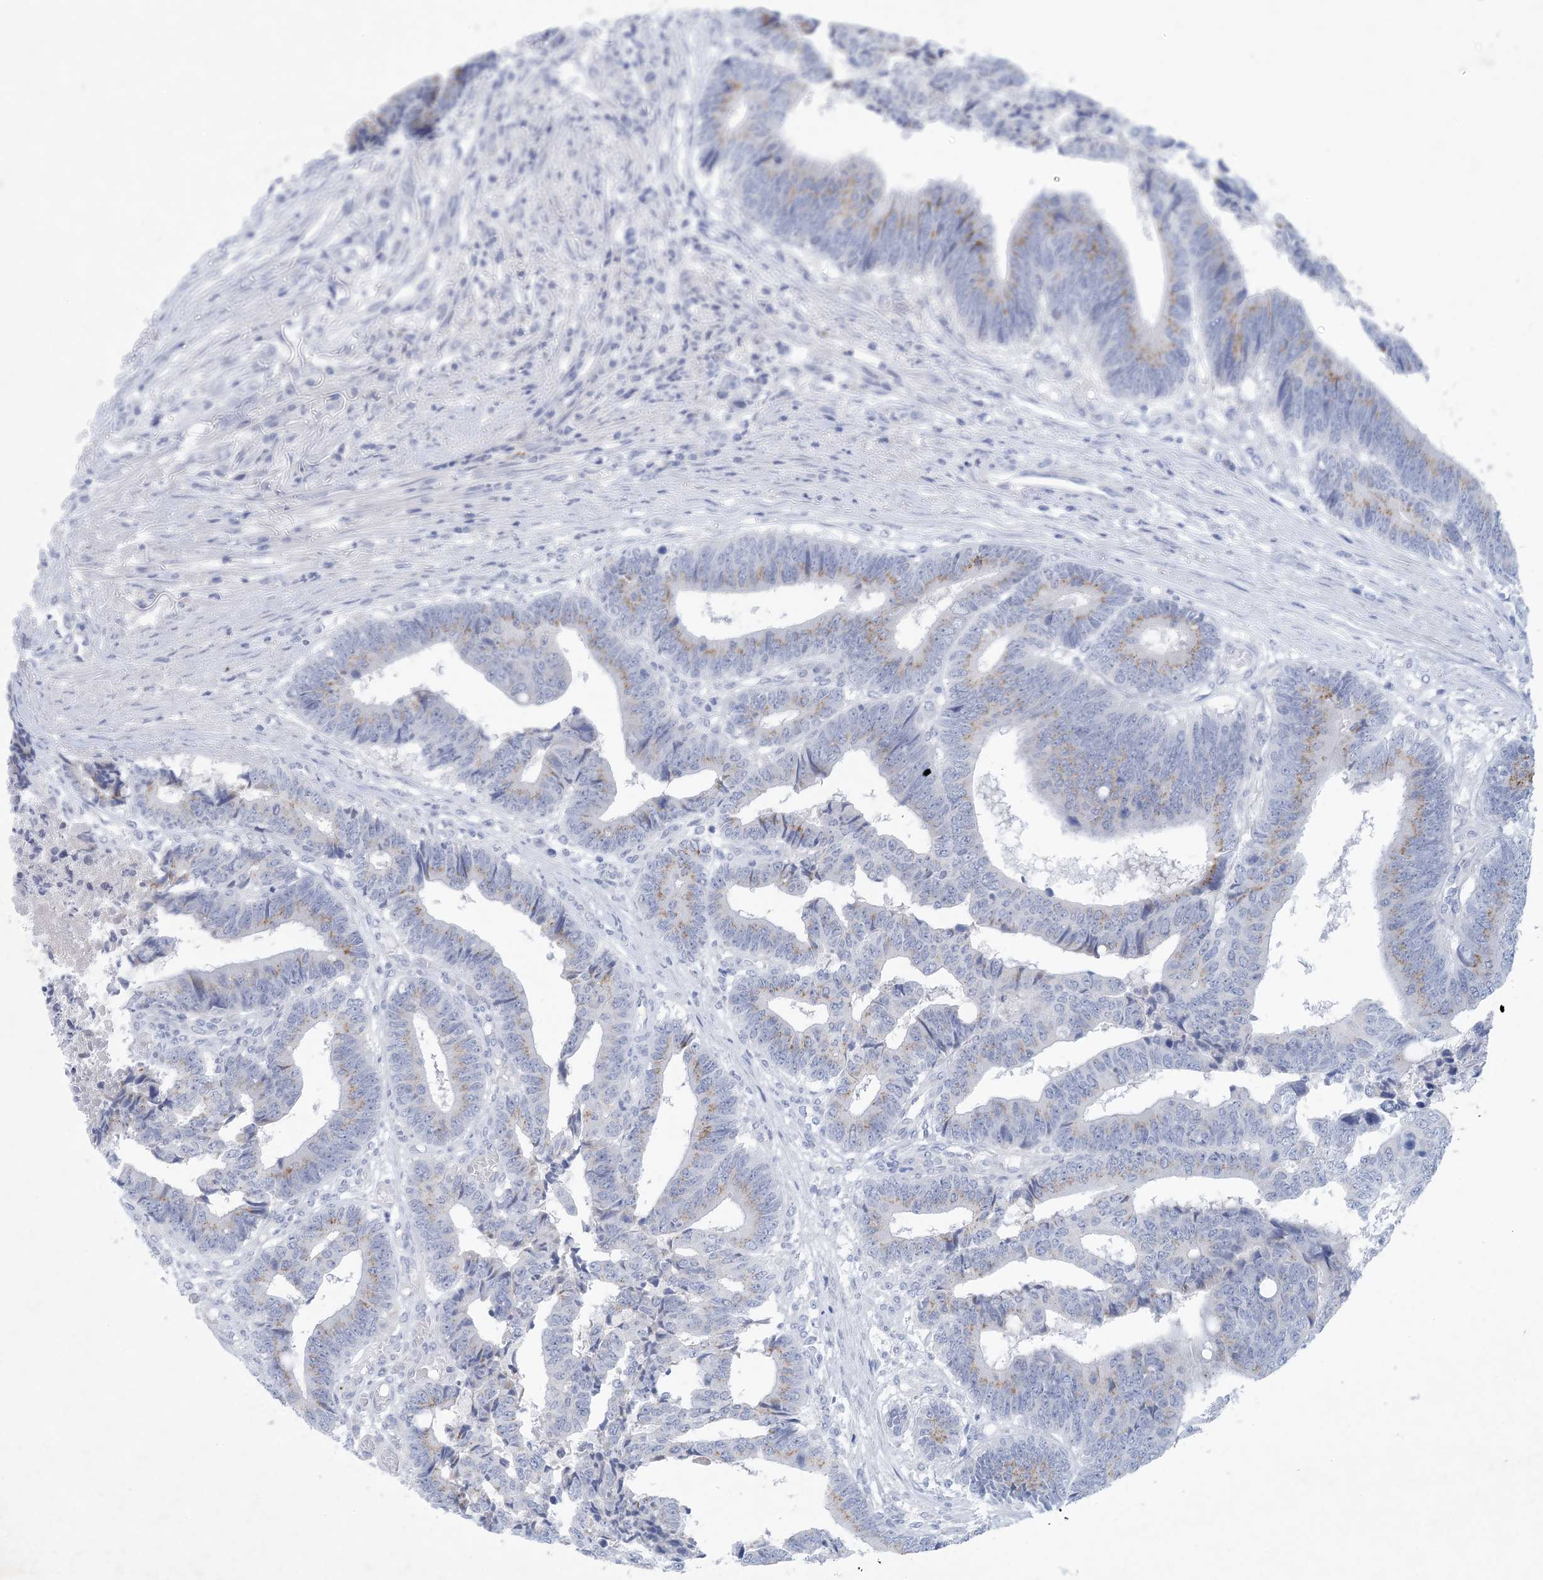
{"staining": {"intensity": "weak", "quantity": "<25%", "location": "cytoplasmic/membranous"}, "tissue": "colorectal cancer", "cell_type": "Tumor cells", "image_type": "cancer", "snomed": [{"axis": "morphology", "description": "Adenocarcinoma, NOS"}, {"axis": "topography", "description": "Rectum"}], "caption": "High power microscopy micrograph of an immunohistochemistry (IHC) photomicrograph of colorectal cancer (adenocarcinoma), revealing no significant expression in tumor cells. (Brightfield microscopy of DAB immunohistochemistry at high magnification).", "gene": "GABRG1", "patient": {"sex": "male", "age": 84}}